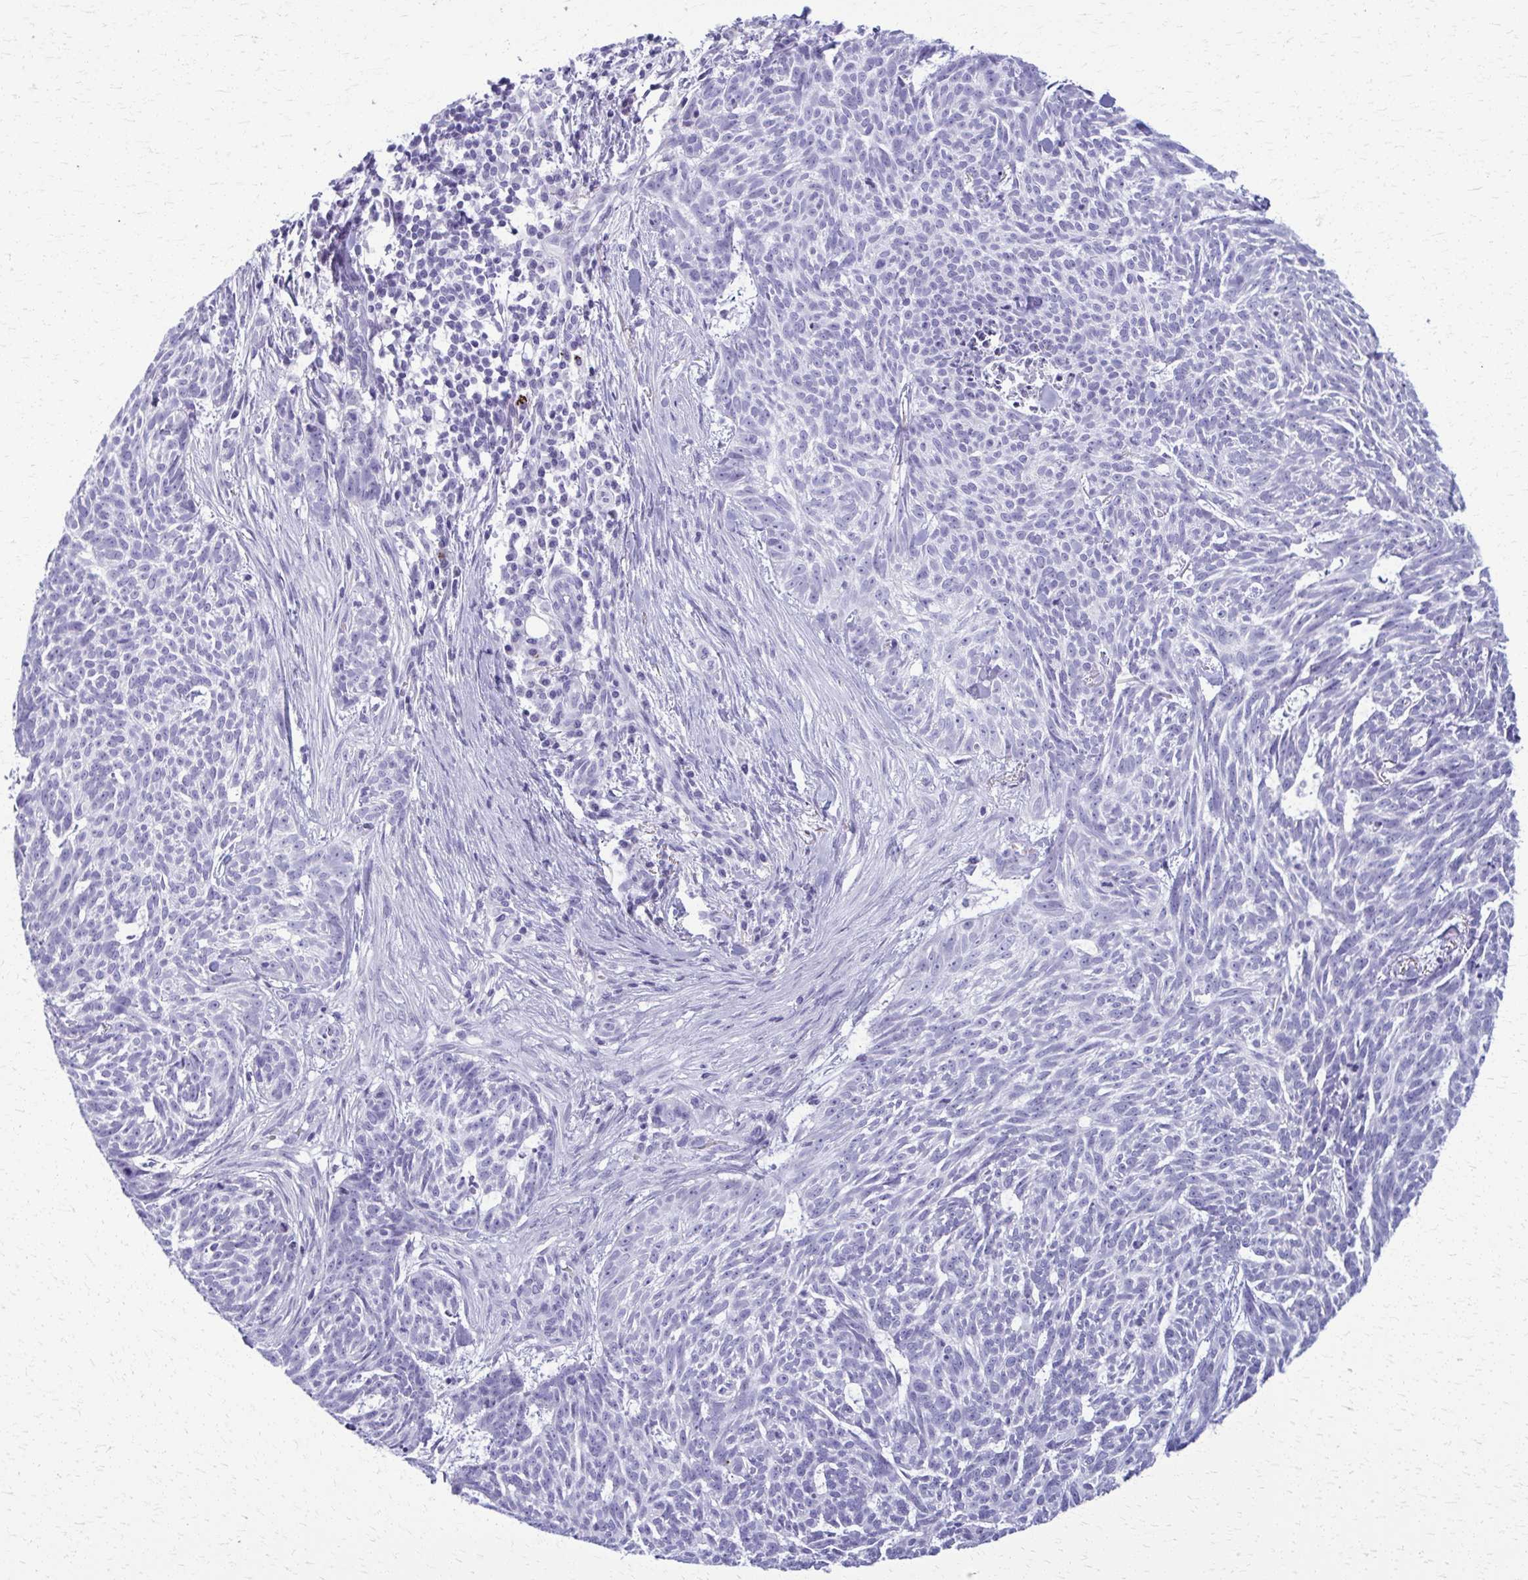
{"staining": {"intensity": "negative", "quantity": "none", "location": "none"}, "tissue": "skin cancer", "cell_type": "Tumor cells", "image_type": "cancer", "snomed": [{"axis": "morphology", "description": "Basal cell carcinoma"}, {"axis": "topography", "description": "Skin"}], "caption": "Immunohistochemistry photomicrograph of skin basal cell carcinoma stained for a protein (brown), which exhibits no staining in tumor cells.", "gene": "ACSM2B", "patient": {"sex": "female", "age": 93}}